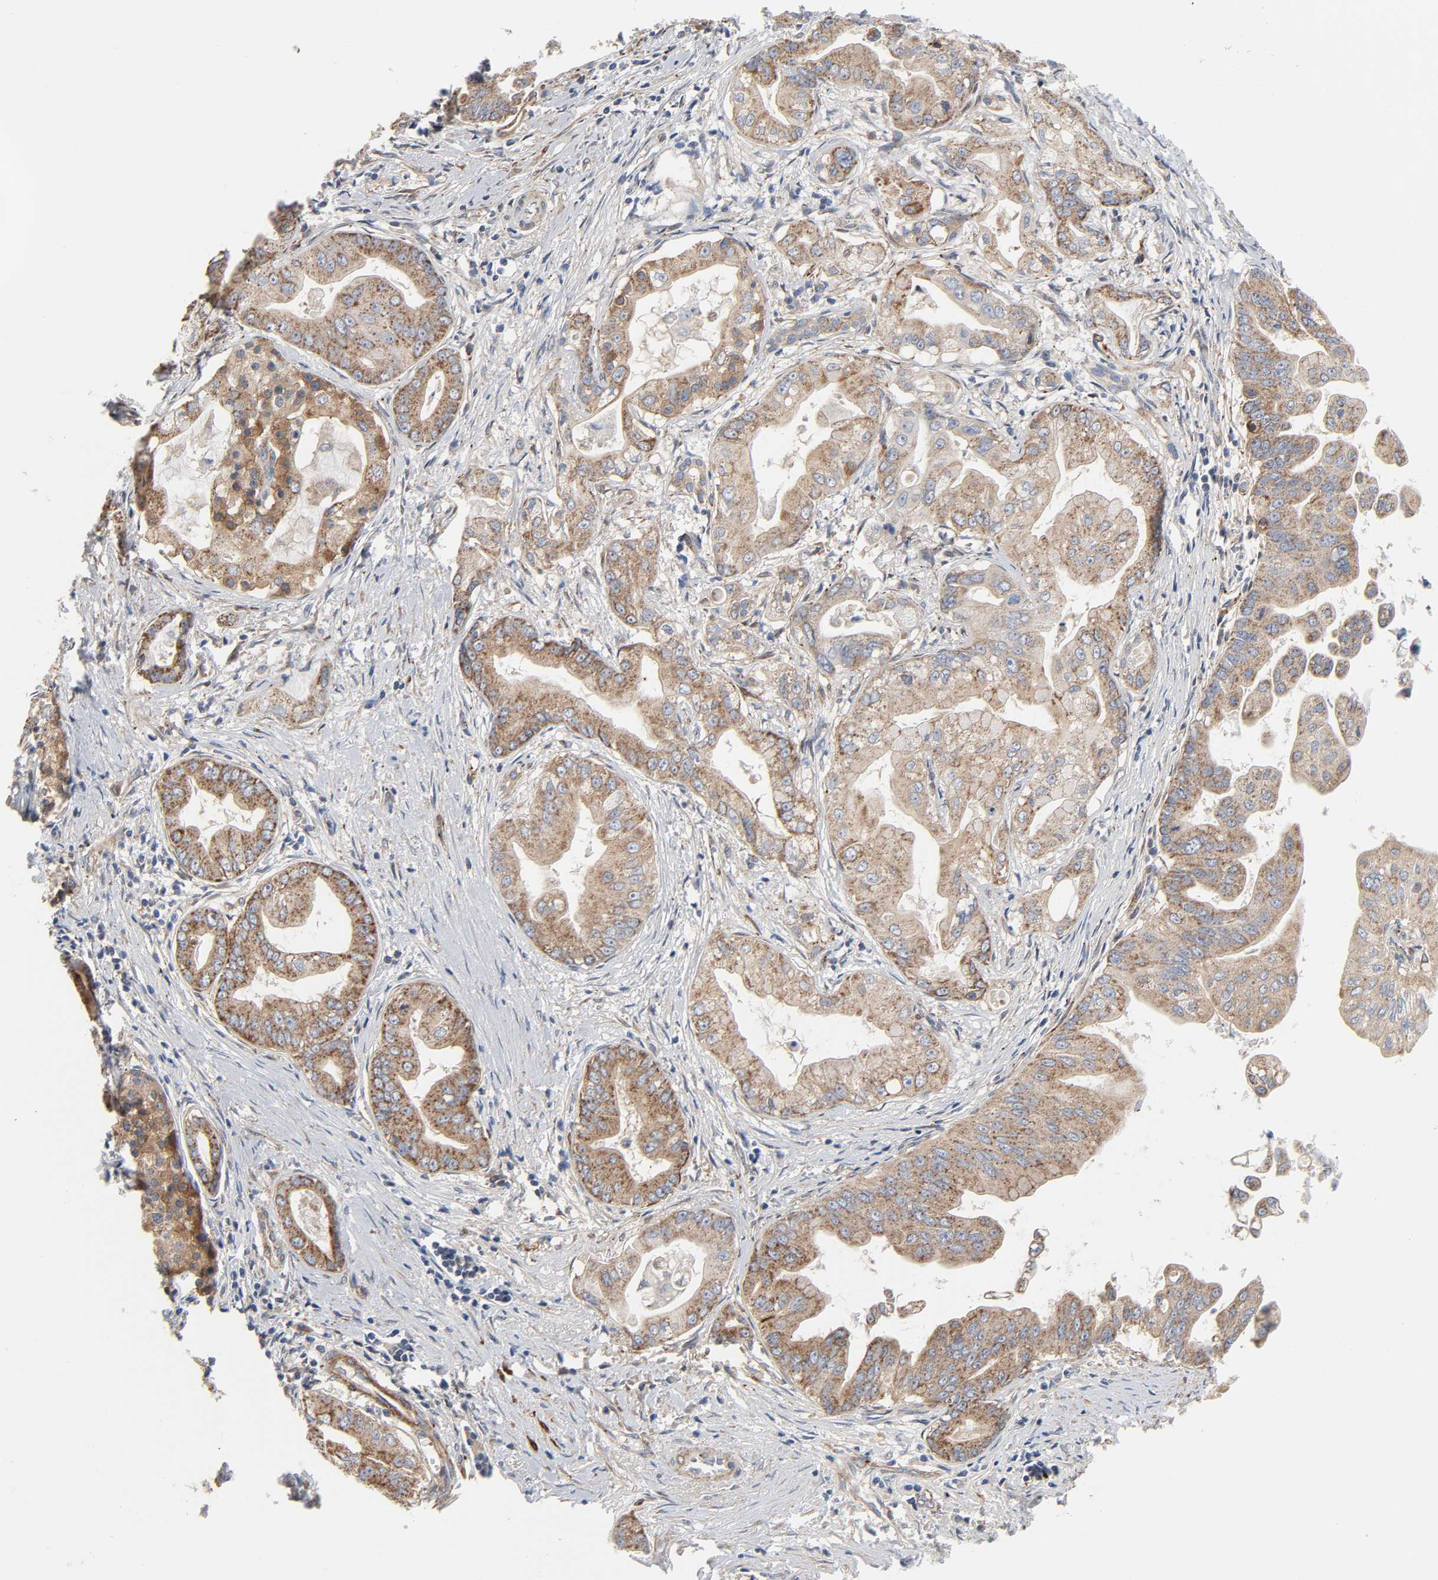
{"staining": {"intensity": "moderate", "quantity": ">75%", "location": "cytoplasmic/membranous"}, "tissue": "pancreatic cancer", "cell_type": "Tumor cells", "image_type": "cancer", "snomed": [{"axis": "morphology", "description": "Adenocarcinoma, NOS"}, {"axis": "topography", "description": "Pancreas"}], "caption": "Immunohistochemical staining of pancreatic cancer (adenocarcinoma) exhibits medium levels of moderate cytoplasmic/membranous protein expression in approximately >75% of tumor cells.", "gene": "ARHGAP1", "patient": {"sex": "female", "age": 75}}